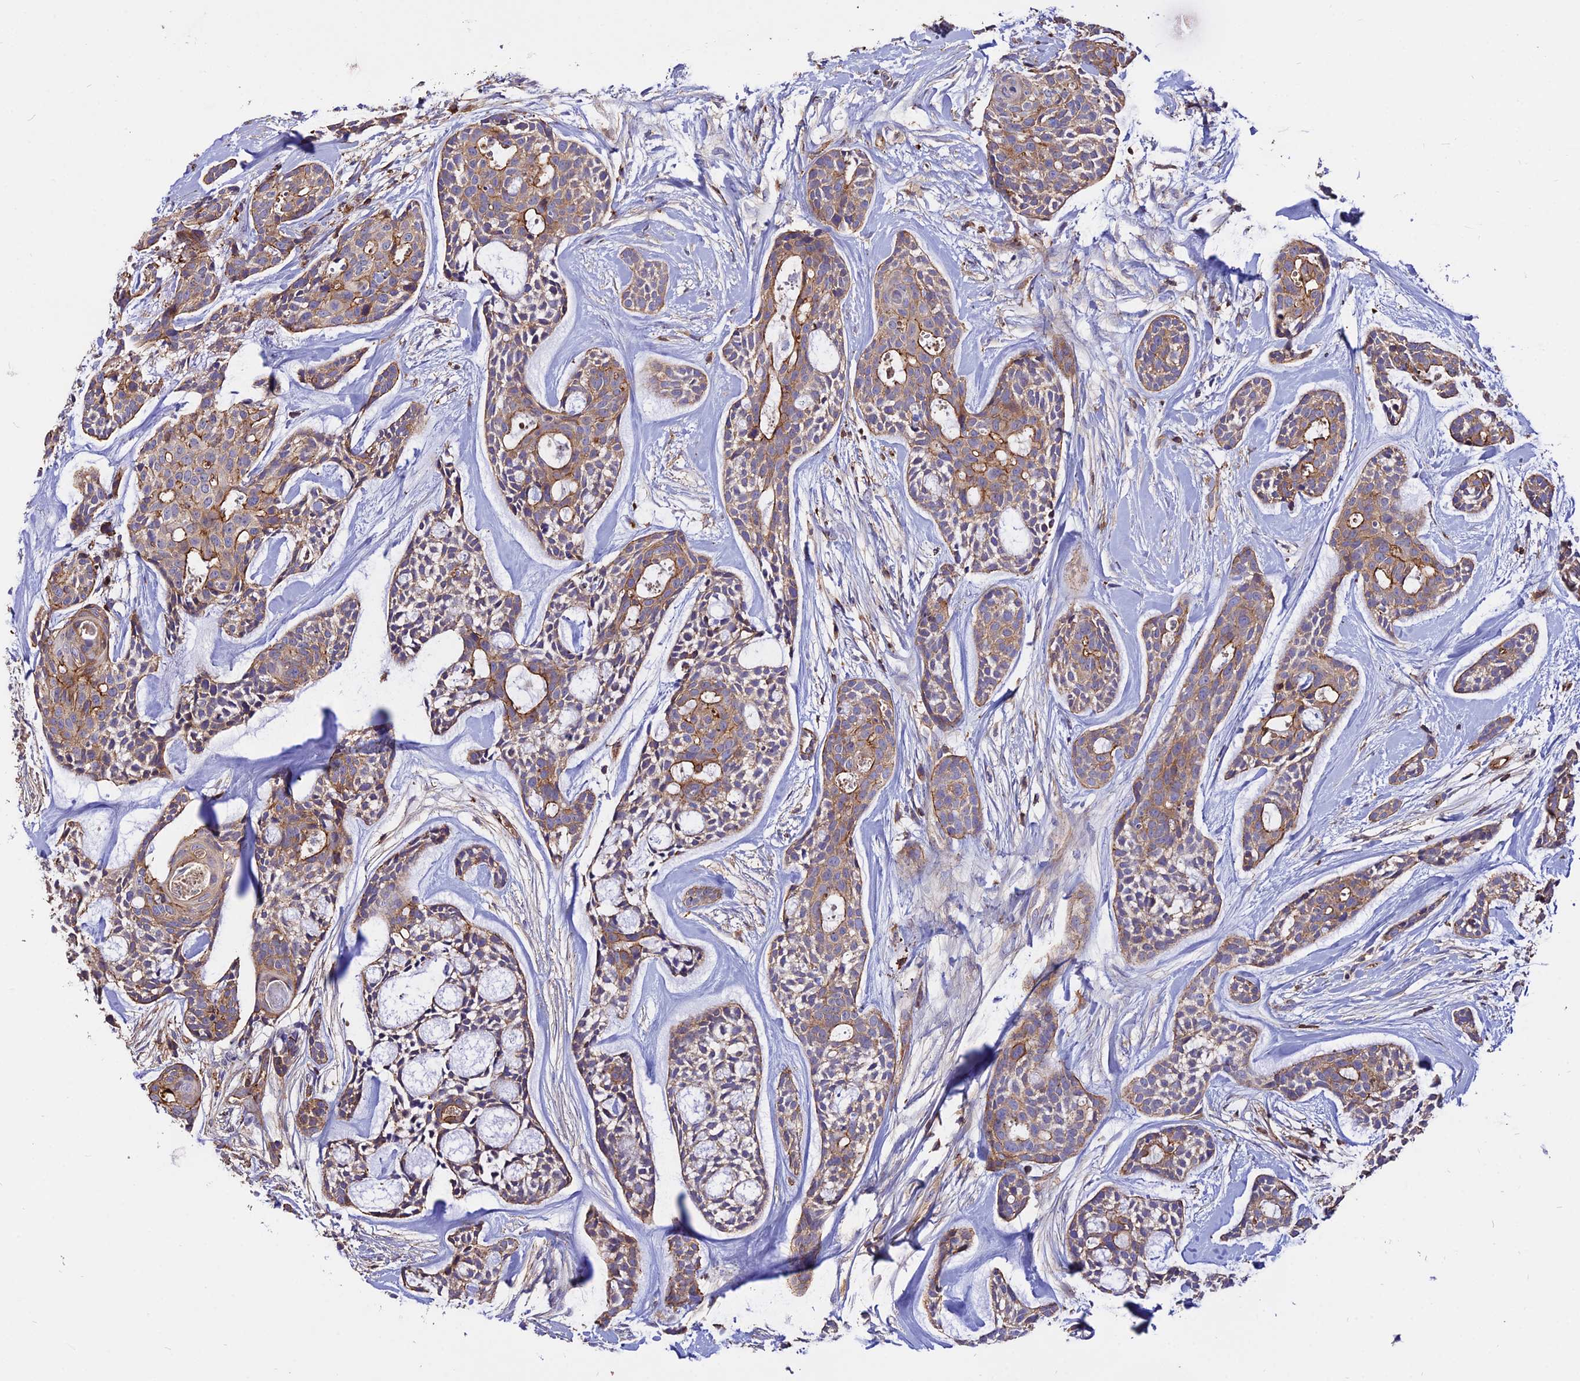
{"staining": {"intensity": "moderate", "quantity": "25%-75%", "location": "cytoplasmic/membranous"}, "tissue": "head and neck cancer", "cell_type": "Tumor cells", "image_type": "cancer", "snomed": [{"axis": "morphology", "description": "Adenocarcinoma, NOS"}, {"axis": "topography", "description": "Subcutis"}, {"axis": "topography", "description": "Head-Neck"}], "caption": "Immunohistochemical staining of head and neck cancer displays medium levels of moderate cytoplasmic/membranous protein expression in approximately 25%-75% of tumor cells.", "gene": "PYM1", "patient": {"sex": "female", "age": 73}}